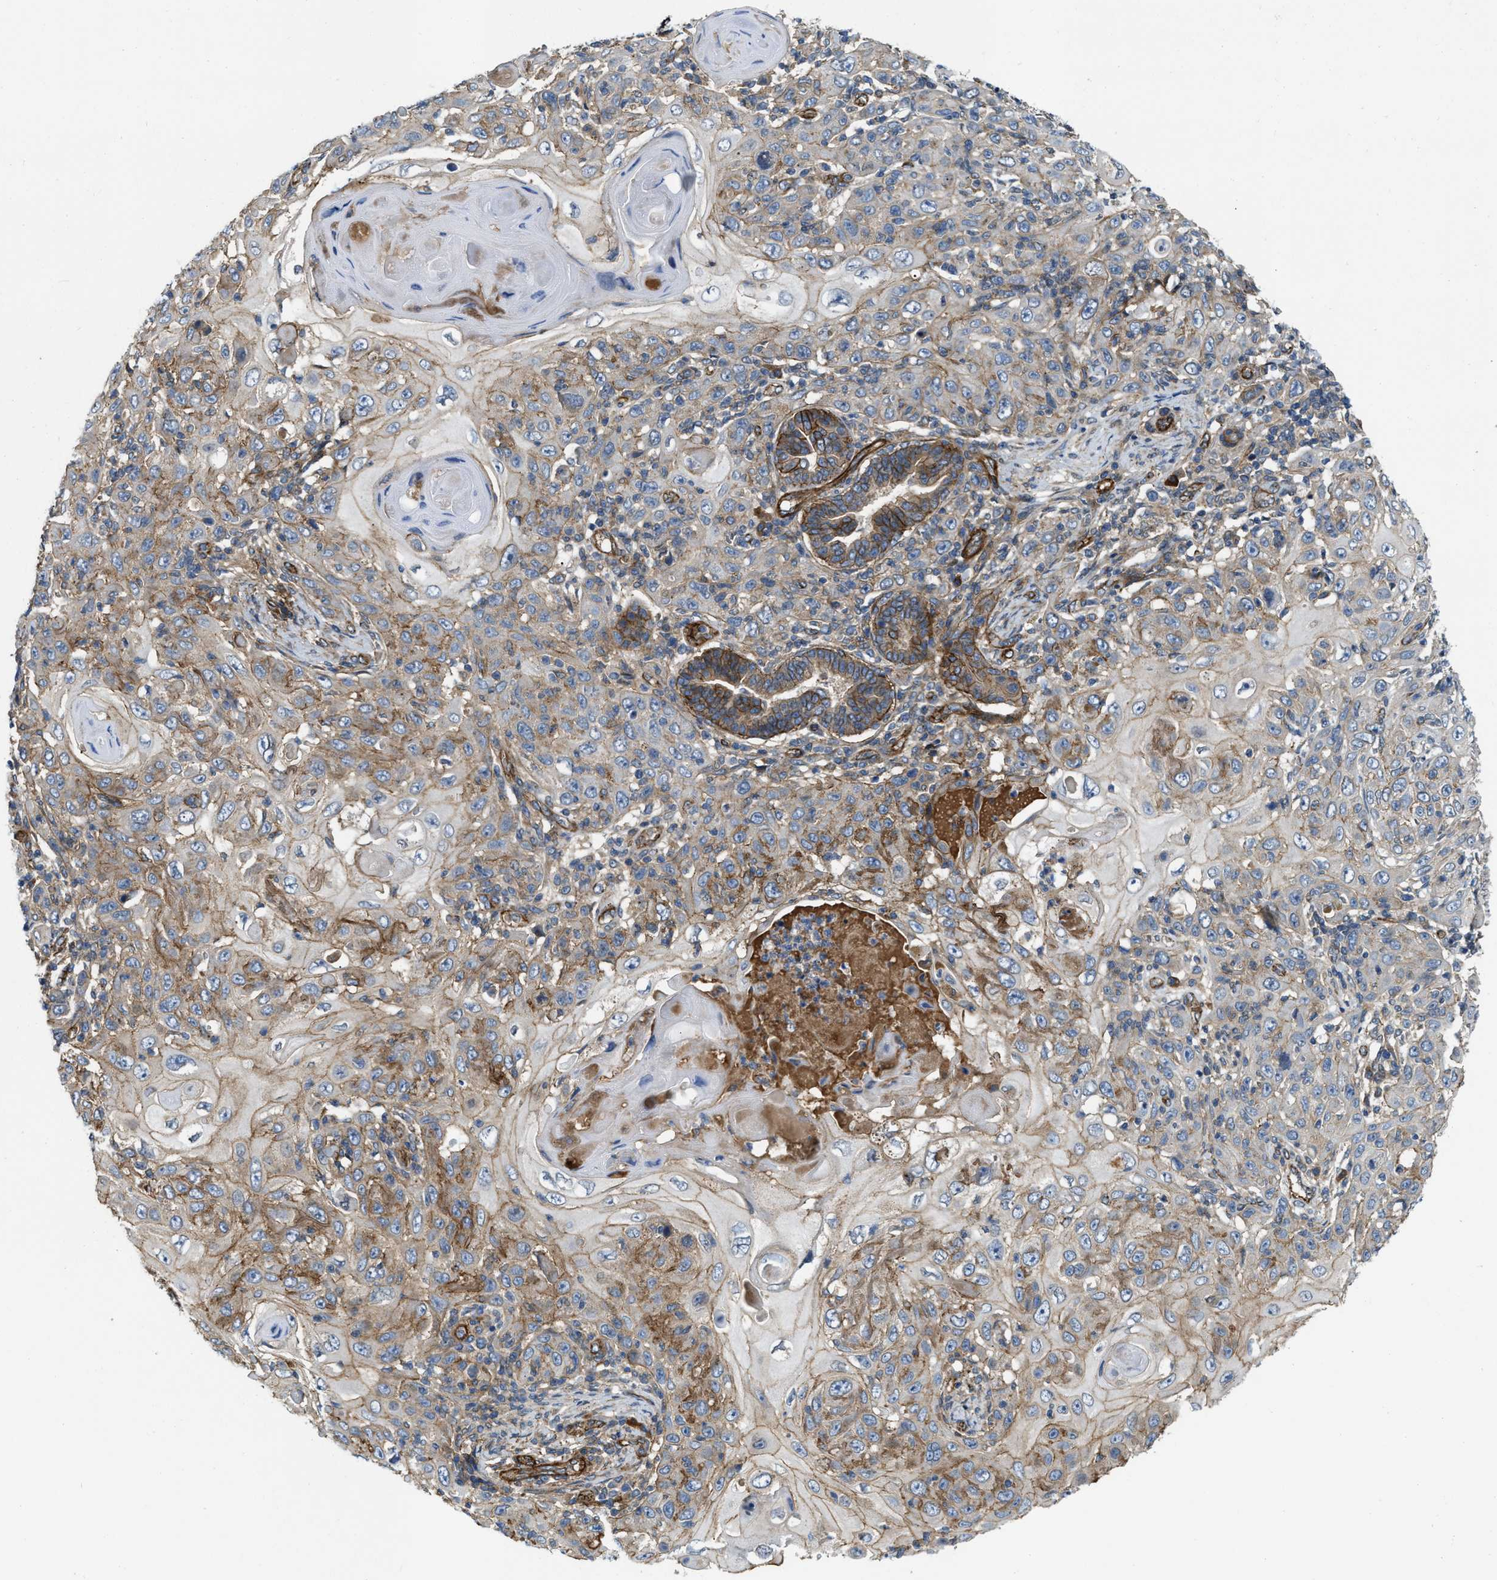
{"staining": {"intensity": "moderate", "quantity": "25%-75%", "location": "cytoplasmic/membranous"}, "tissue": "skin cancer", "cell_type": "Tumor cells", "image_type": "cancer", "snomed": [{"axis": "morphology", "description": "Squamous cell carcinoma, NOS"}, {"axis": "topography", "description": "Skin"}], "caption": "Squamous cell carcinoma (skin) stained for a protein displays moderate cytoplasmic/membranous positivity in tumor cells.", "gene": "ERC1", "patient": {"sex": "female", "age": 88}}